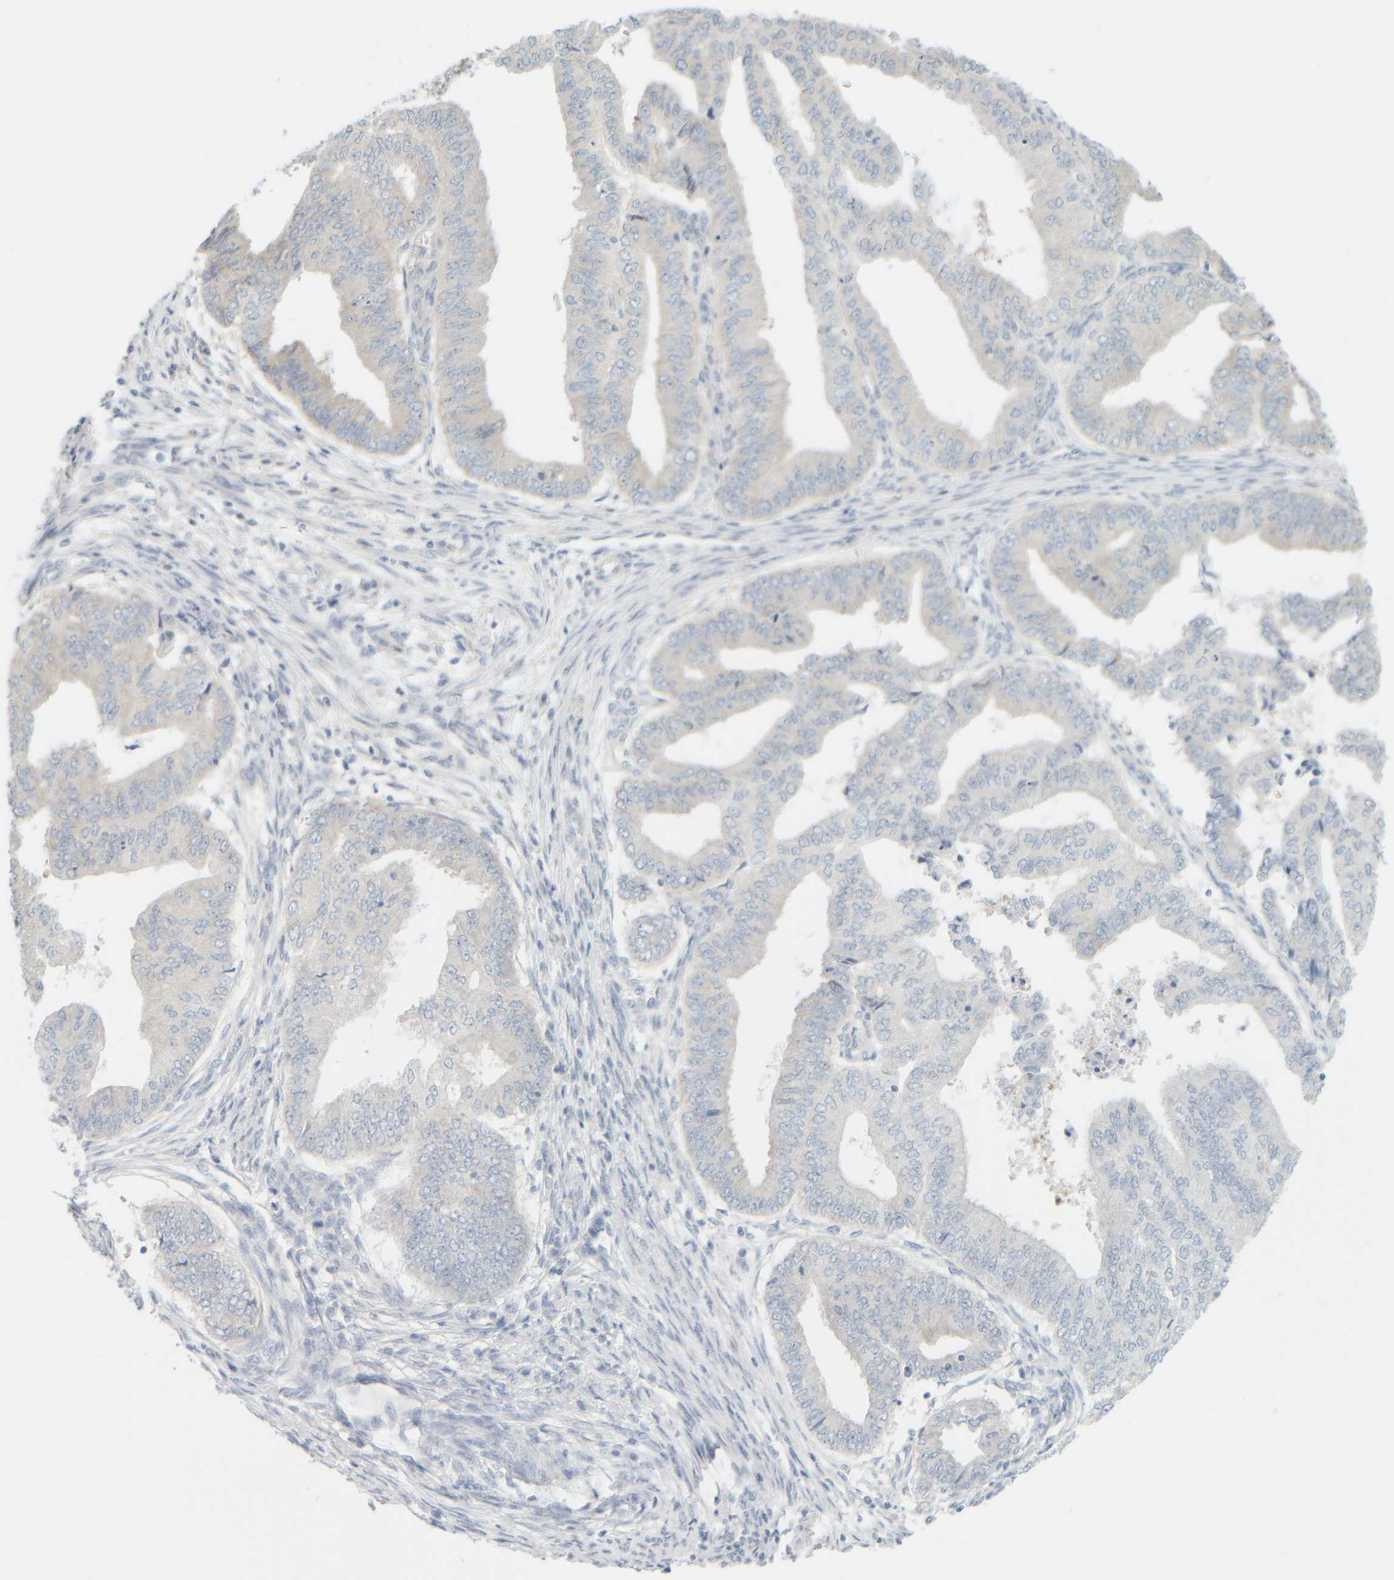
{"staining": {"intensity": "negative", "quantity": "none", "location": "none"}, "tissue": "endometrial cancer", "cell_type": "Tumor cells", "image_type": "cancer", "snomed": [{"axis": "morphology", "description": "Polyp, NOS"}, {"axis": "morphology", "description": "Adenocarcinoma, NOS"}, {"axis": "morphology", "description": "Adenoma, NOS"}, {"axis": "topography", "description": "Endometrium"}], "caption": "Immunohistochemical staining of human endometrial cancer (polyp) displays no significant expression in tumor cells. Nuclei are stained in blue.", "gene": "PTGES3L-AARSD1", "patient": {"sex": "female", "age": 79}}